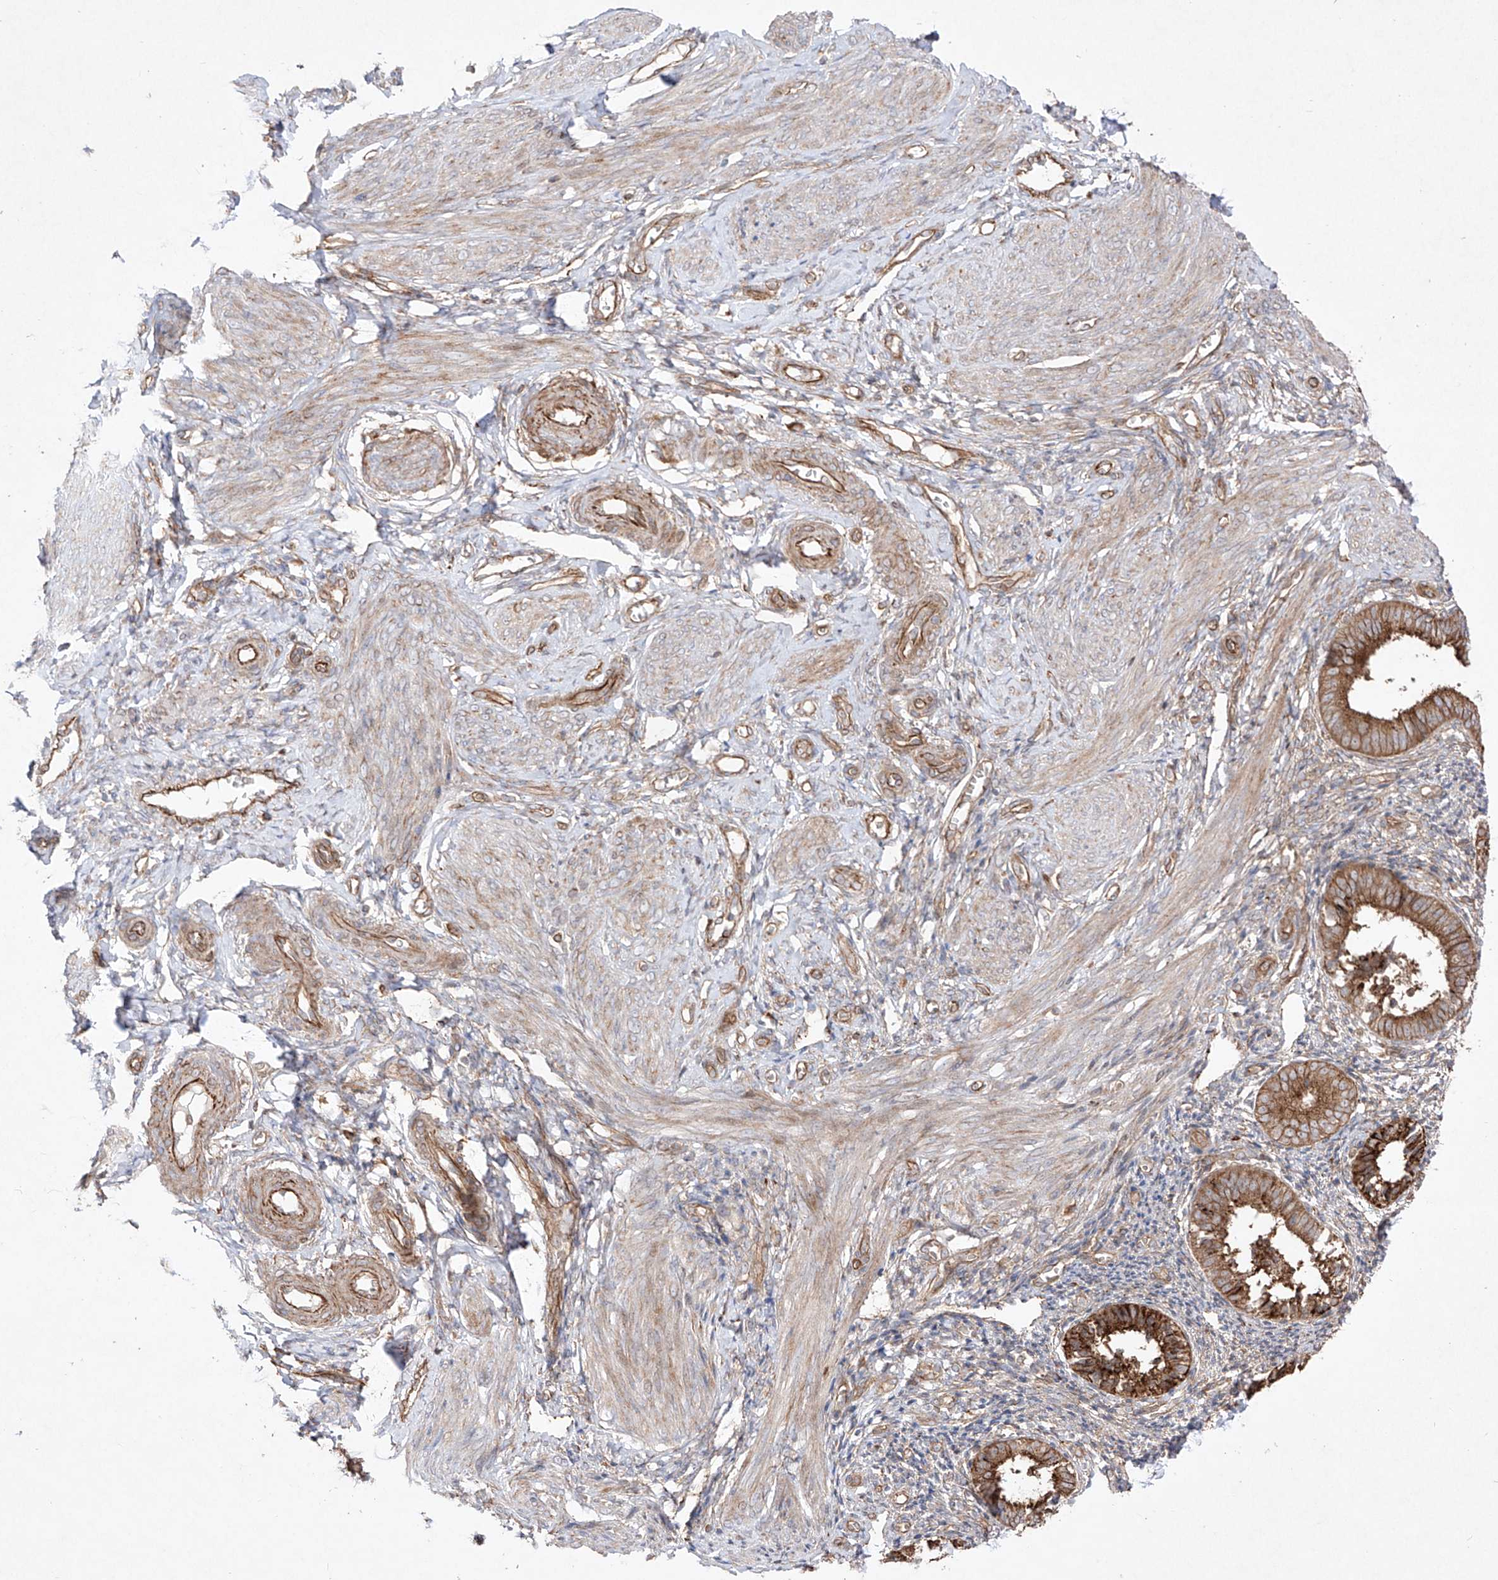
{"staining": {"intensity": "negative", "quantity": "none", "location": "none"}, "tissue": "endometrium", "cell_type": "Cells in endometrial stroma", "image_type": "normal", "snomed": [{"axis": "morphology", "description": "Normal tissue, NOS"}, {"axis": "topography", "description": "Uterus"}, {"axis": "topography", "description": "Endometrium"}], "caption": "DAB immunohistochemical staining of benign endometrium demonstrates no significant positivity in cells in endometrial stroma.", "gene": "YKT6", "patient": {"sex": "female", "age": 48}}